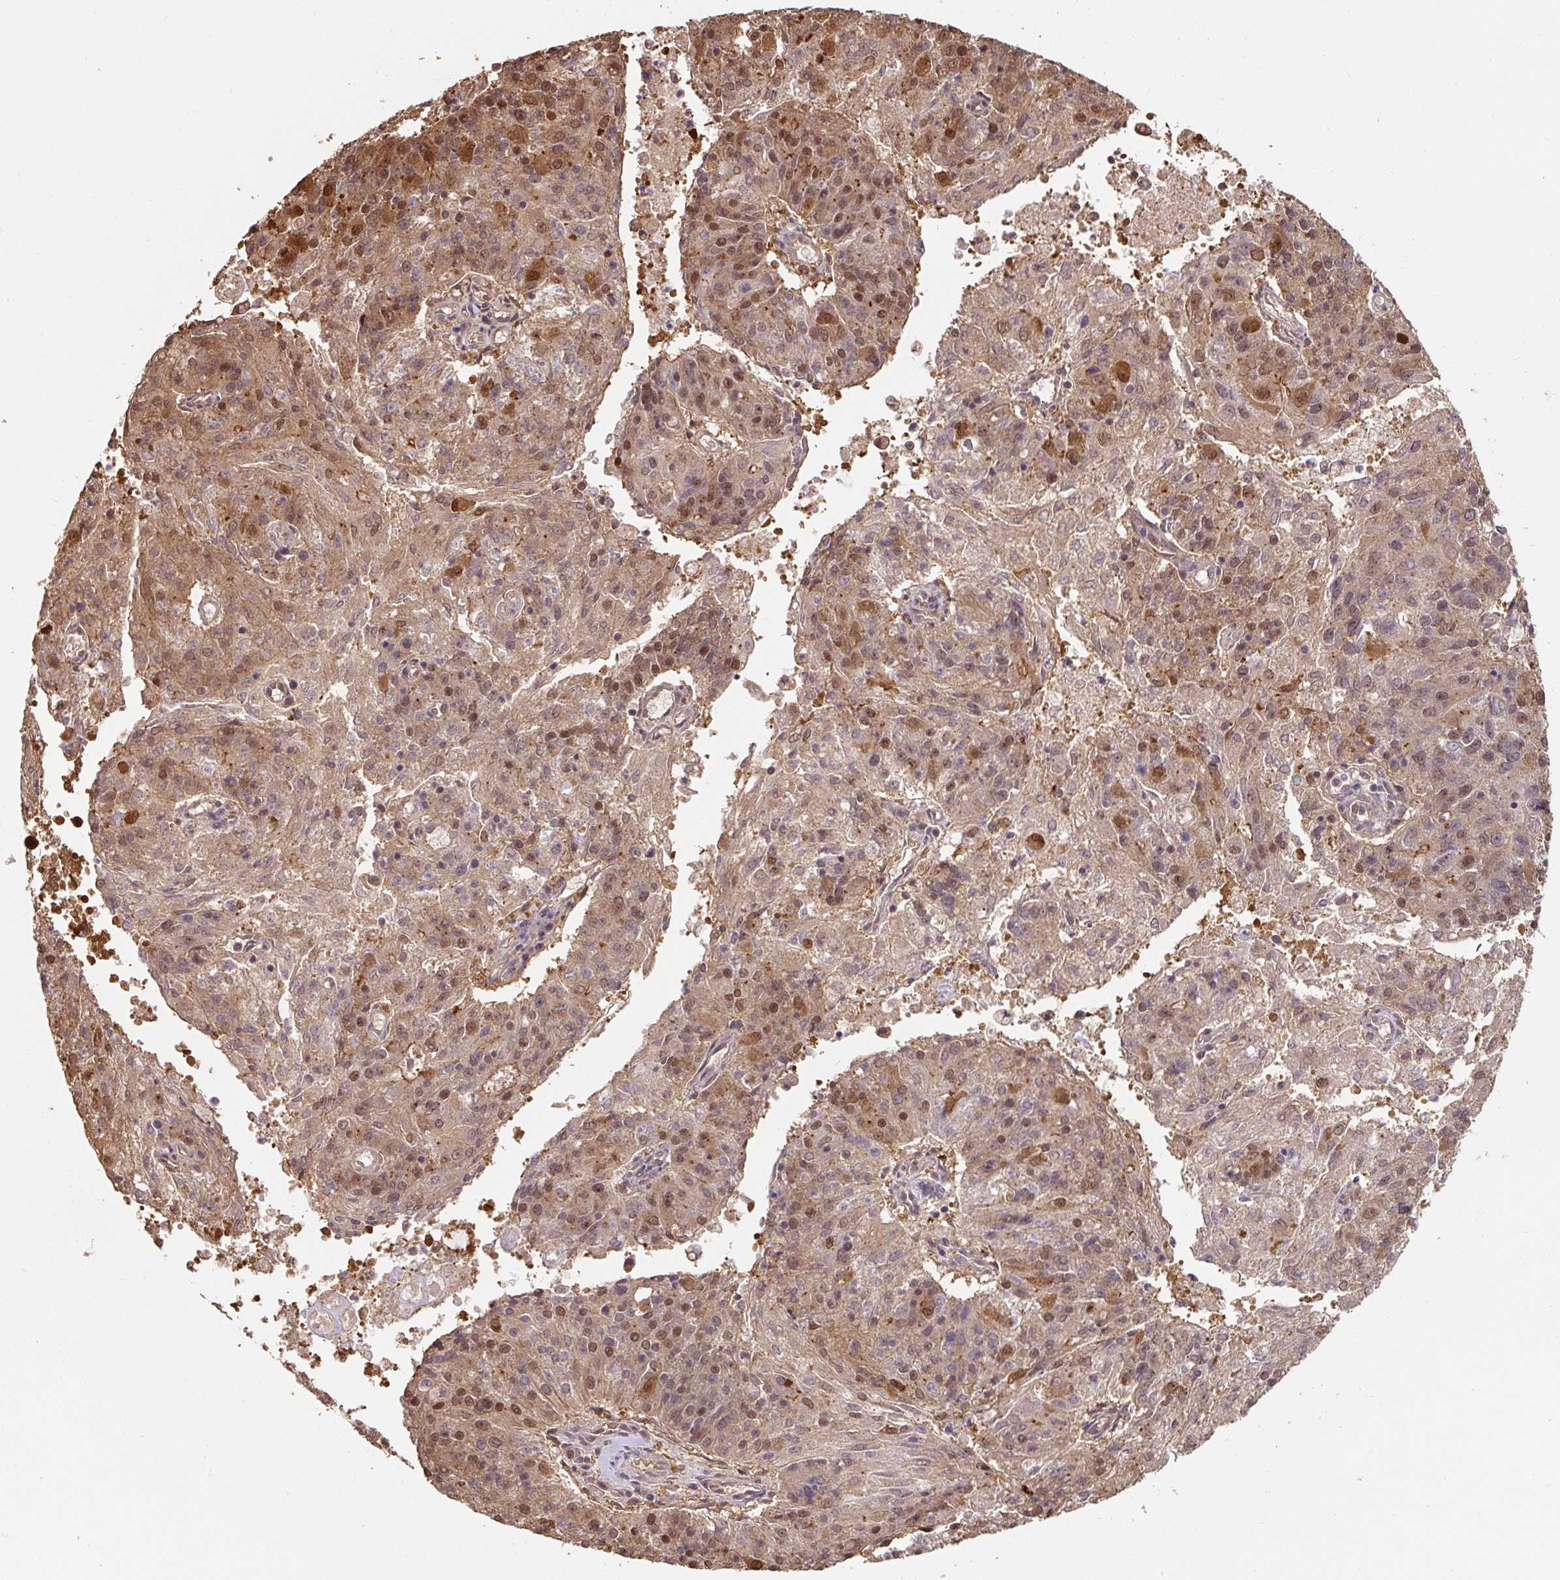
{"staining": {"intensity": "moderate", "quantity": "25%-75%", "location": "cytoplasmic/membranous,nuclear"}, "tissue": "endometrial cancer", "cell_type": "Tumor cells", "image_type": "cancer", "snomed": [{"axis": "morphology", "description": "Adenocarcinoma, NOS"}, {"axis": "topography", "description": "Endometrium"}], "caption": "An immunohistochemistry photomicrograph of tumor tissue is shown. Protein staining in brown labels moderate cytoplasmic/membranous and nuclear positivity in endometrial cancer (adenocarcinoma) within tumor cells.", "gene": "ST13", "patient": {"sex": "female", "age": 82}}